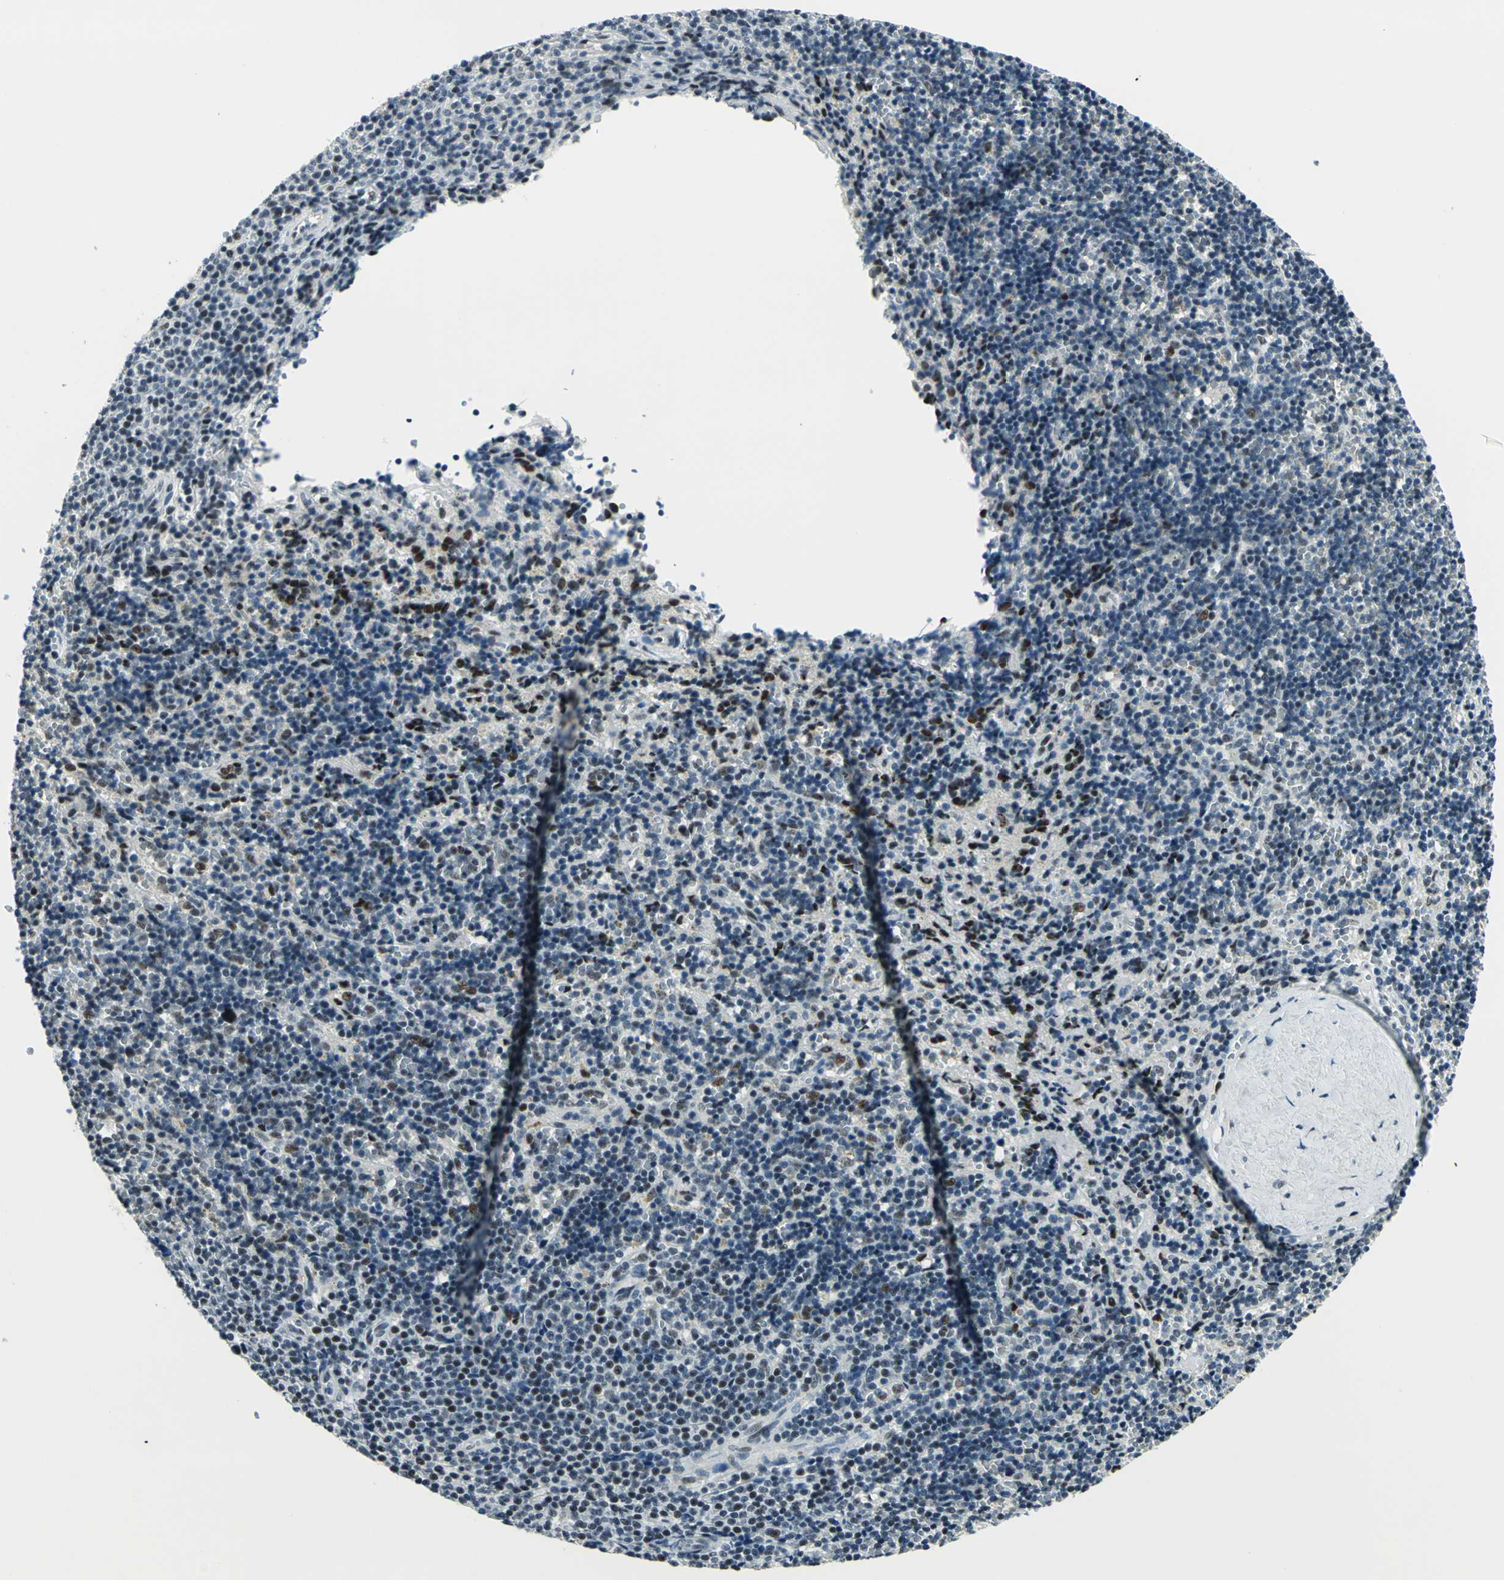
{"staining": {"intensity": "moderate", "quantity": "<25%", "location": "nuclear"}, "tissue": "lymphoma", "cell_type": "Tumor cells", "image_type": "cancer", "snomed": [{"axis": "morphology", "description": "Malignant lymphoma, non-Hodgkin's type, Low grade"}, {"axis": "topography", "description": "Spleen"}], "caption": "Protein staining by immunohistochemistry reveals moderate nuclear expression in approximately <25% of tumor cells in malignant lymphoma, non-Hodgkin's type (low-grade). (Stains: DAB (3,3'-diaminobenzidine) in brown, nuclei in blue, Microscopy: brightfield microscopy at high magnification).", "gene": "KAT6B", "patient": {"sex": "male", "age": 60}}